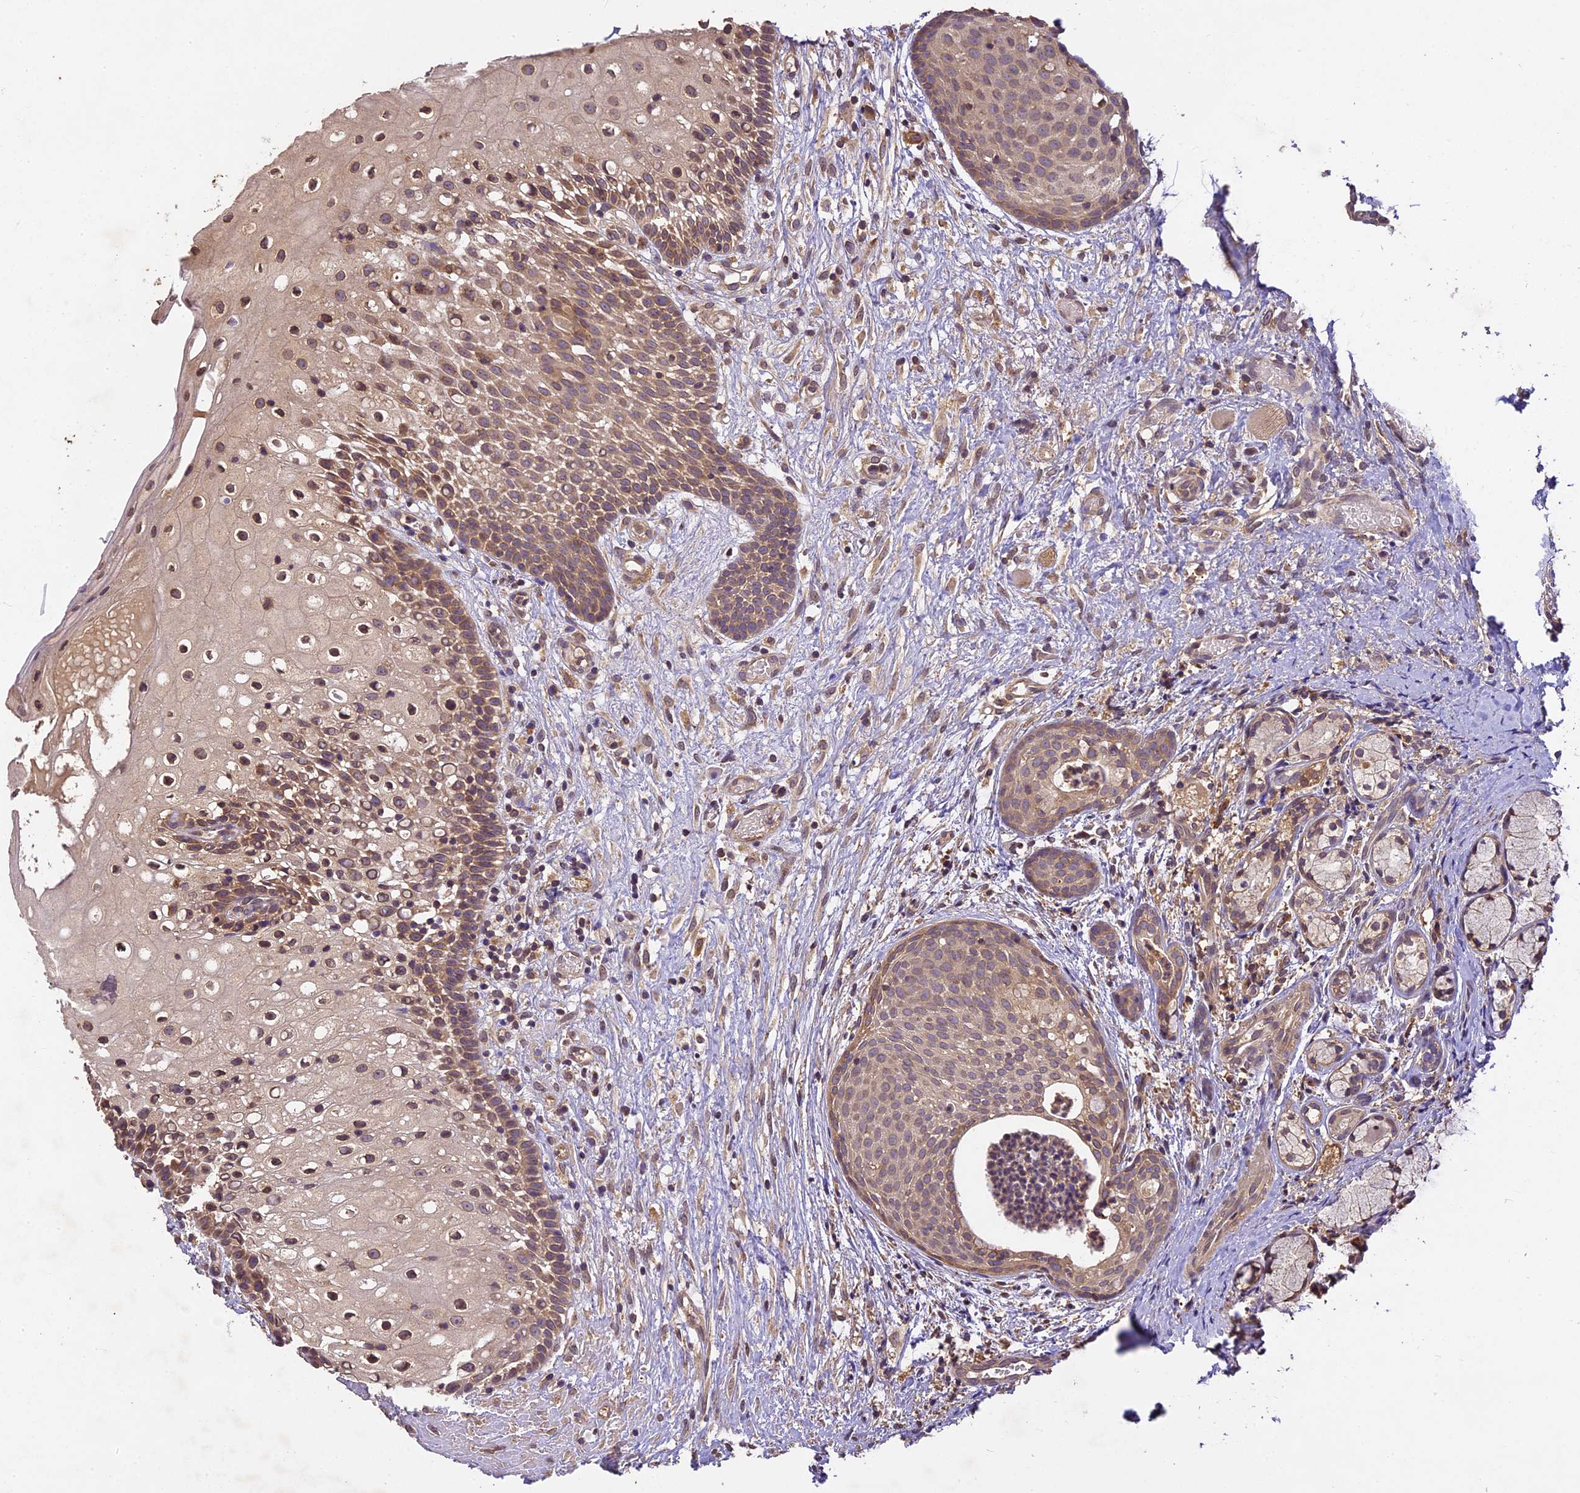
{"staining": {"intensity": "moderate", "quantity": ">75%", "location": "cytoplasmic/membranous"}, "tissue": "oral mucosa", "cell_type": "Squamous epithelial cells", "image_type": "normal", "snomed": [{"axis": "morphology", "description": "Normal tissue, NOS"}, {"axis": "topography", "description": "Oral tissue"}], "caption": "Immunohistochemical staining of benign oral mucosa displays moderate cytoplasmic/membranous protein positivity in about >75% of squamous epithelial cells.", "gene": "BRAP", "patient": {"sex": "female", "age": 69}}